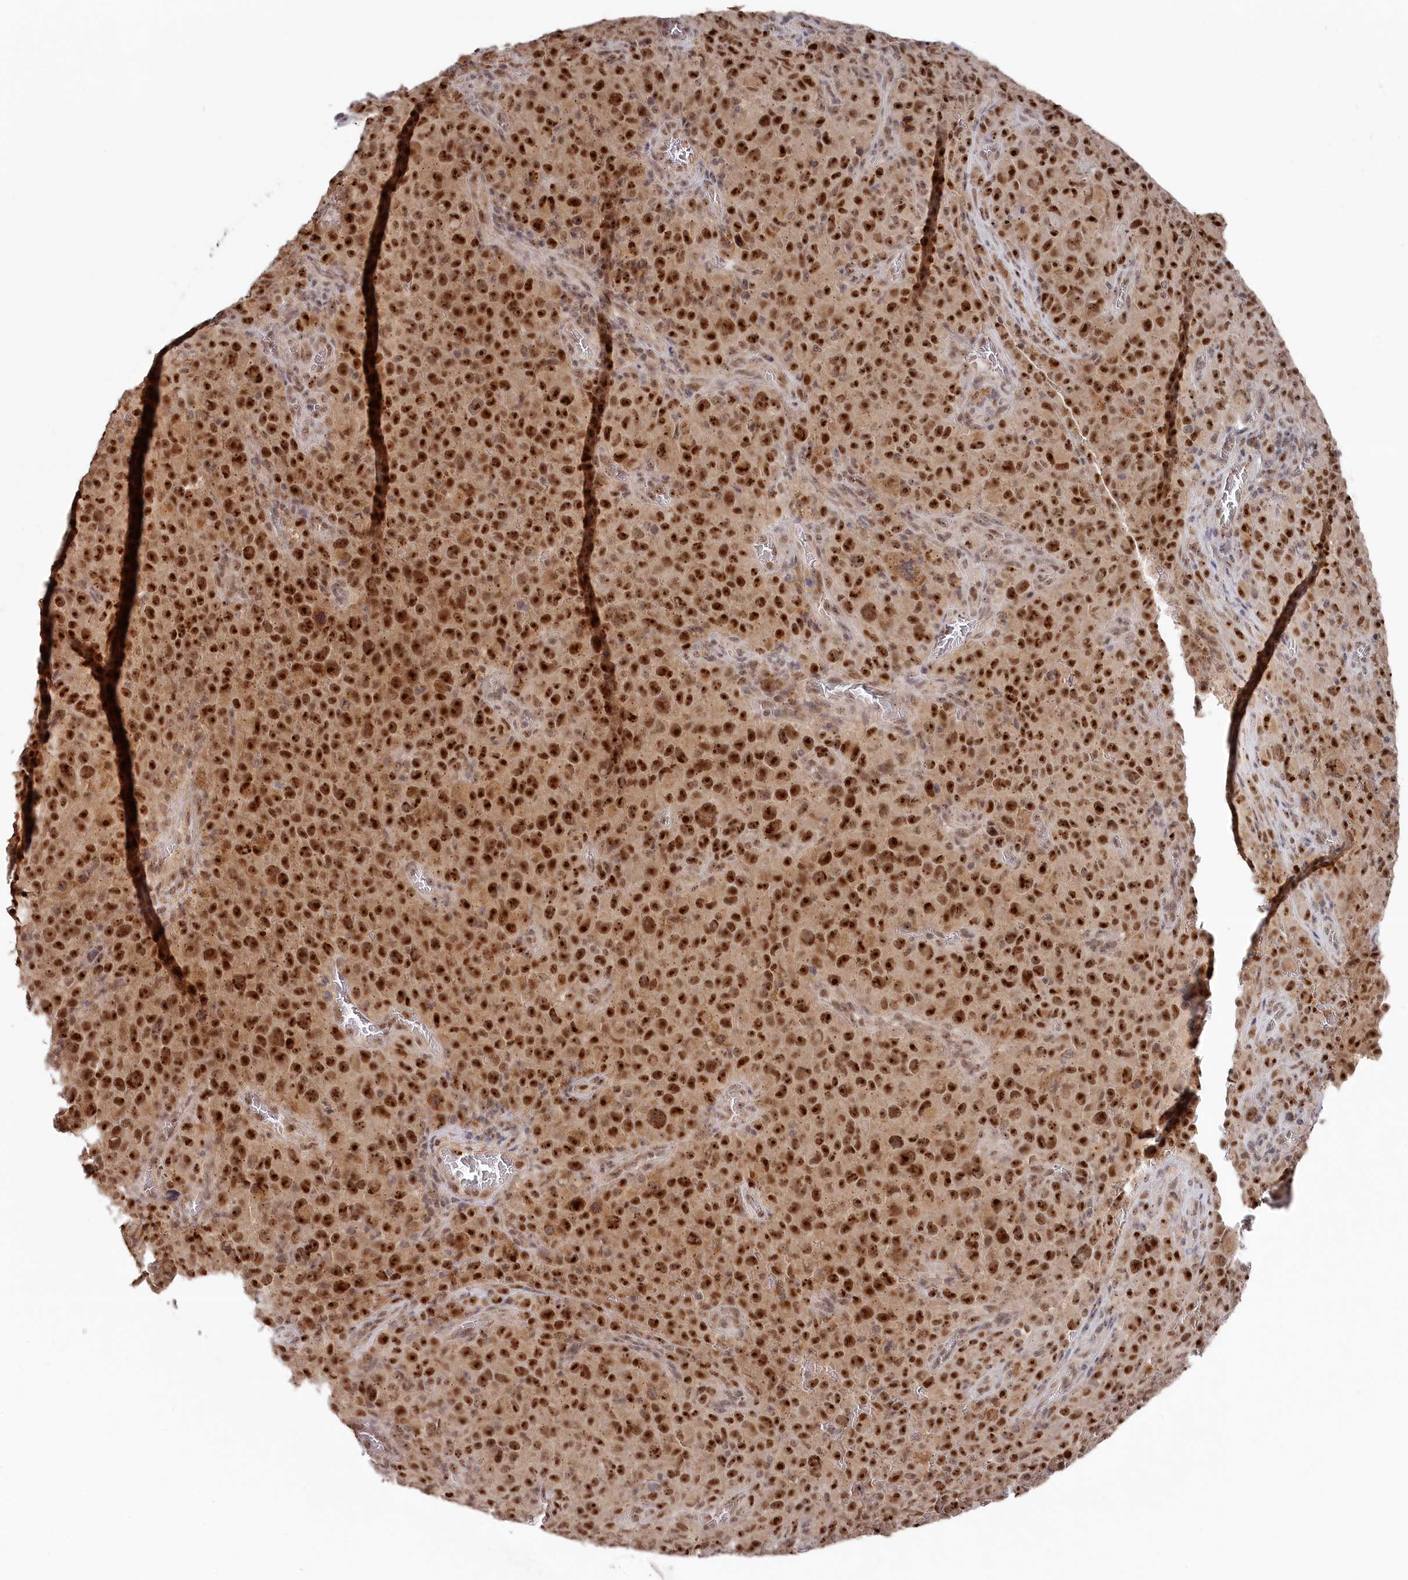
{"staining": {"intensity": "moderate", "quantity": ">75%", "location": "nuclear"}, "tissue": "melanoma", "cell_type": "Tumor cells", "image_type": "cancer", "snomed": [{"axis": "morphology", "description": "Malignant melanoma, NOS"}, {"axis": "topography", "description": "Skin"}], "caption": "Immunohistochemistry photomicrograph of neoplastic tissue: human melanoma stained using immunohistochemistry (IHC) reveals medium levels of moderate protein expression localized specifically in the nuclear of tumor cells, appearing as a nuclear brown color.", "gene": "EXOSC1", "patient": {"sex": "female", "age": 82}}